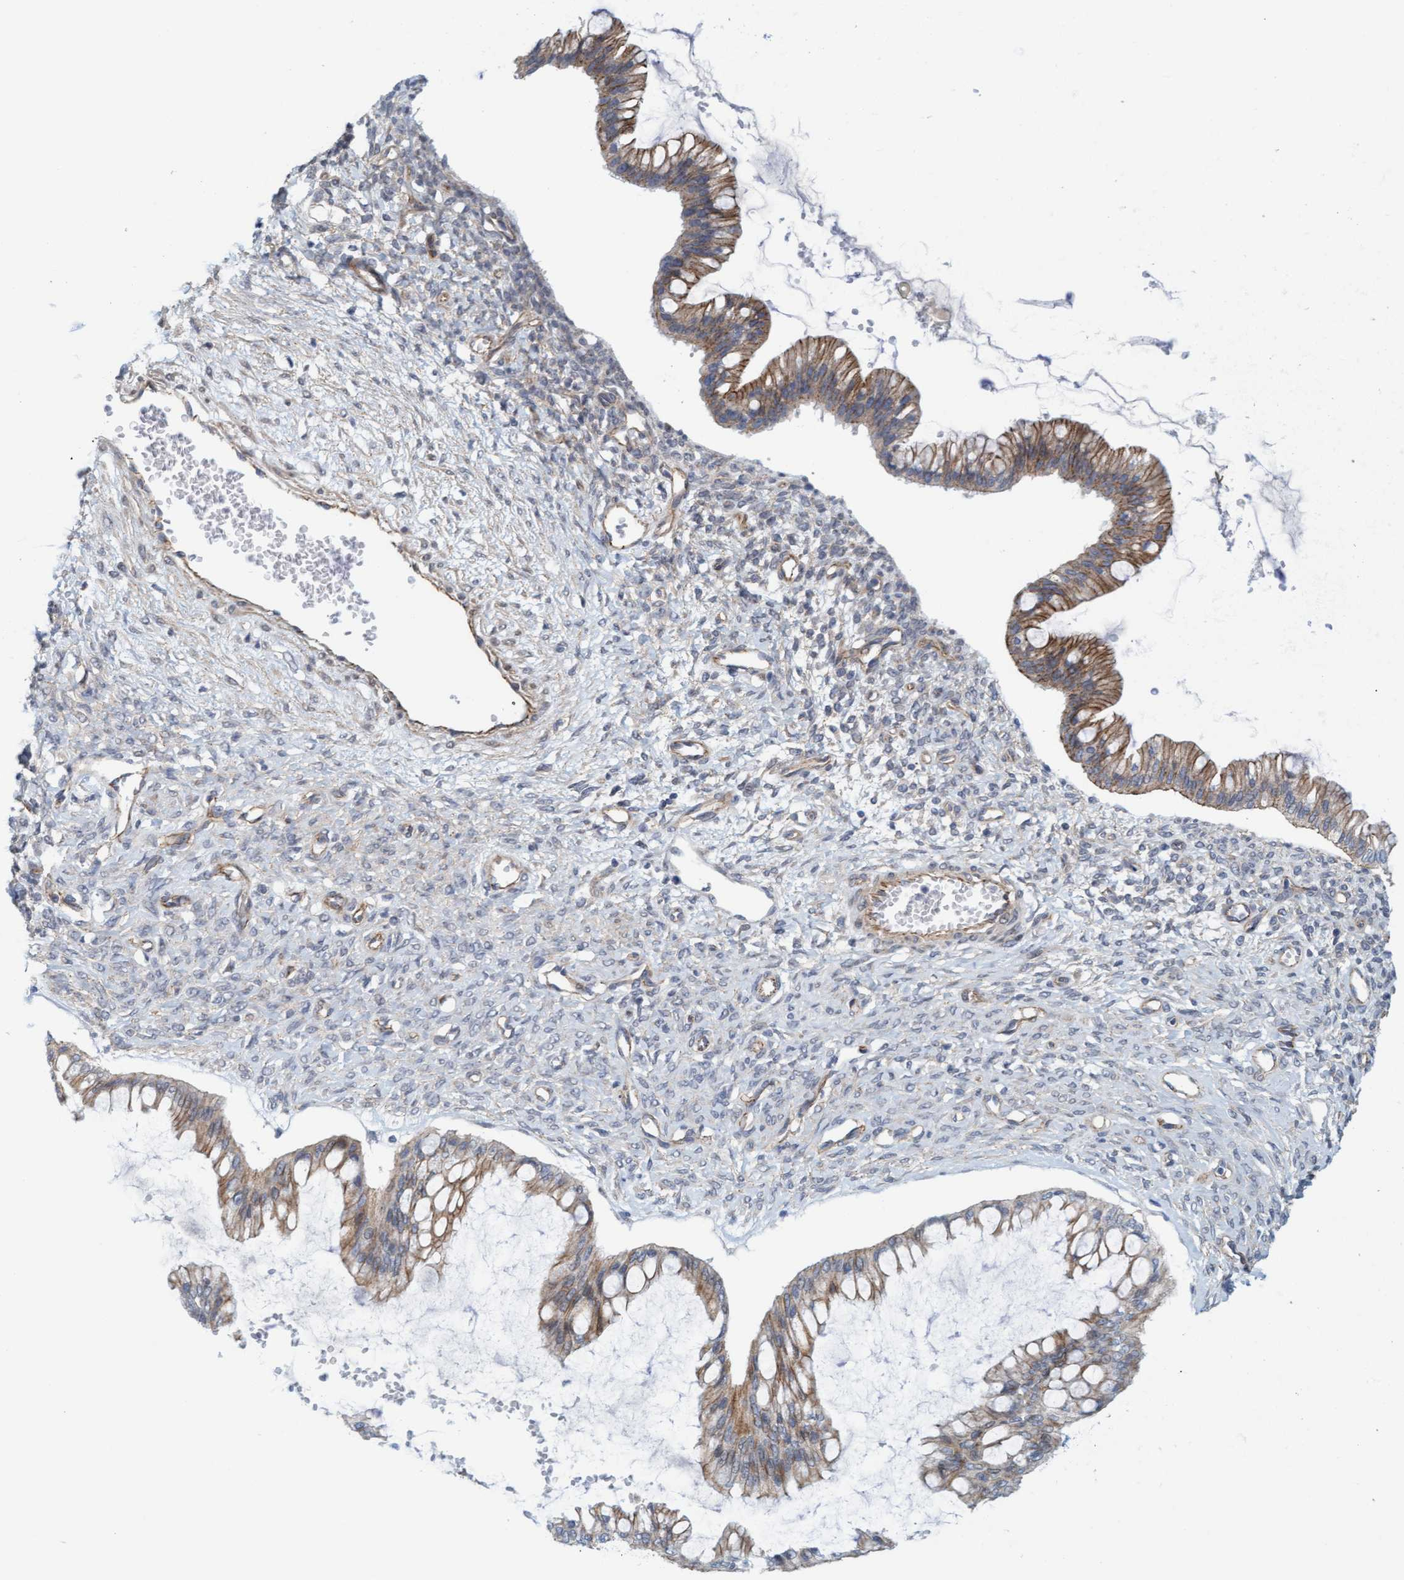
{"staining": {"intensity": "moderate", "quantity": "25%-75%", "location": "cytoplasmic/membranous"}, "tissue": "ovarian cancer", "cell_type": "Tumor cells", "image_type": "cancer", "snomed": [{"axis": "morphology", "description": "Cystadenocarcinoma, mucinous, NOS"}, {"axis": "topography", "description": "Ovary"}], "caption": "Human ovarian mucinous cystadenocarcinoma stained with a brown dye displays moderate cytoplasmic/membranous positive positivity in approximately 25%-75% of tumor cells.", "gene": "KRBA2", "patient": {"sex": "female", "age": 73}}